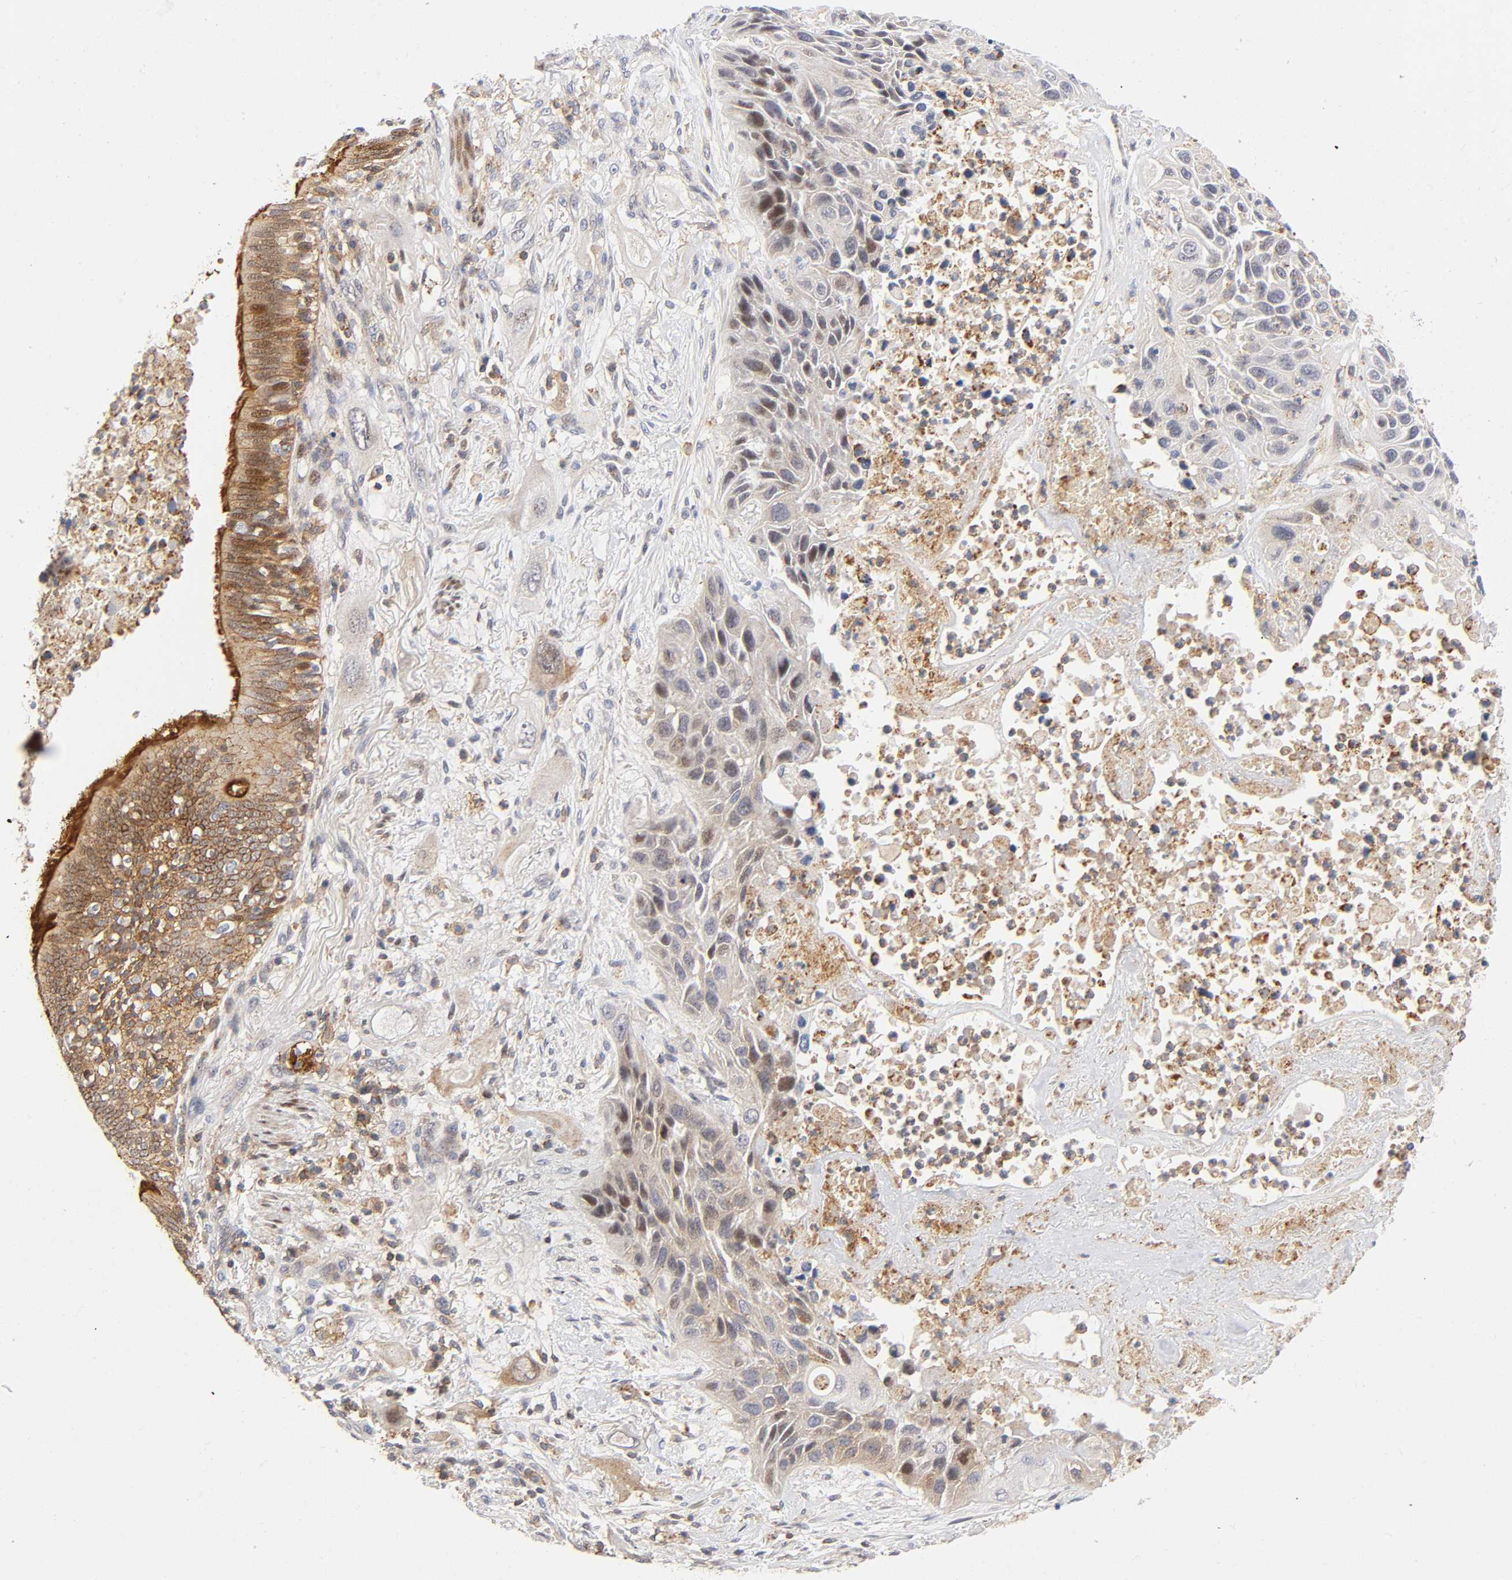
{"staining": {"intensity": "weak", "quantity": "25%-75%", "location": "cytoplasmic/membranous,nuclear"}, "tissue": "lung cancer", "cell_type": "Tumor cells", "image_type": "cancer", "snomed": [{"axis": "morphology", "description": "Squamous cell carcinoma, NOS"}, {"axis": "topography", "description": "Lung"}], "caption": "There is low levels of weak cytoplasmic/membranous and nuclear positivity in tumor cells of lung squamous cell carcinoma, as demonstrated by immunohistochemical staining (brown color).", "gene": "ANXA7", "patient": {"sex": "female", "age": 76}}